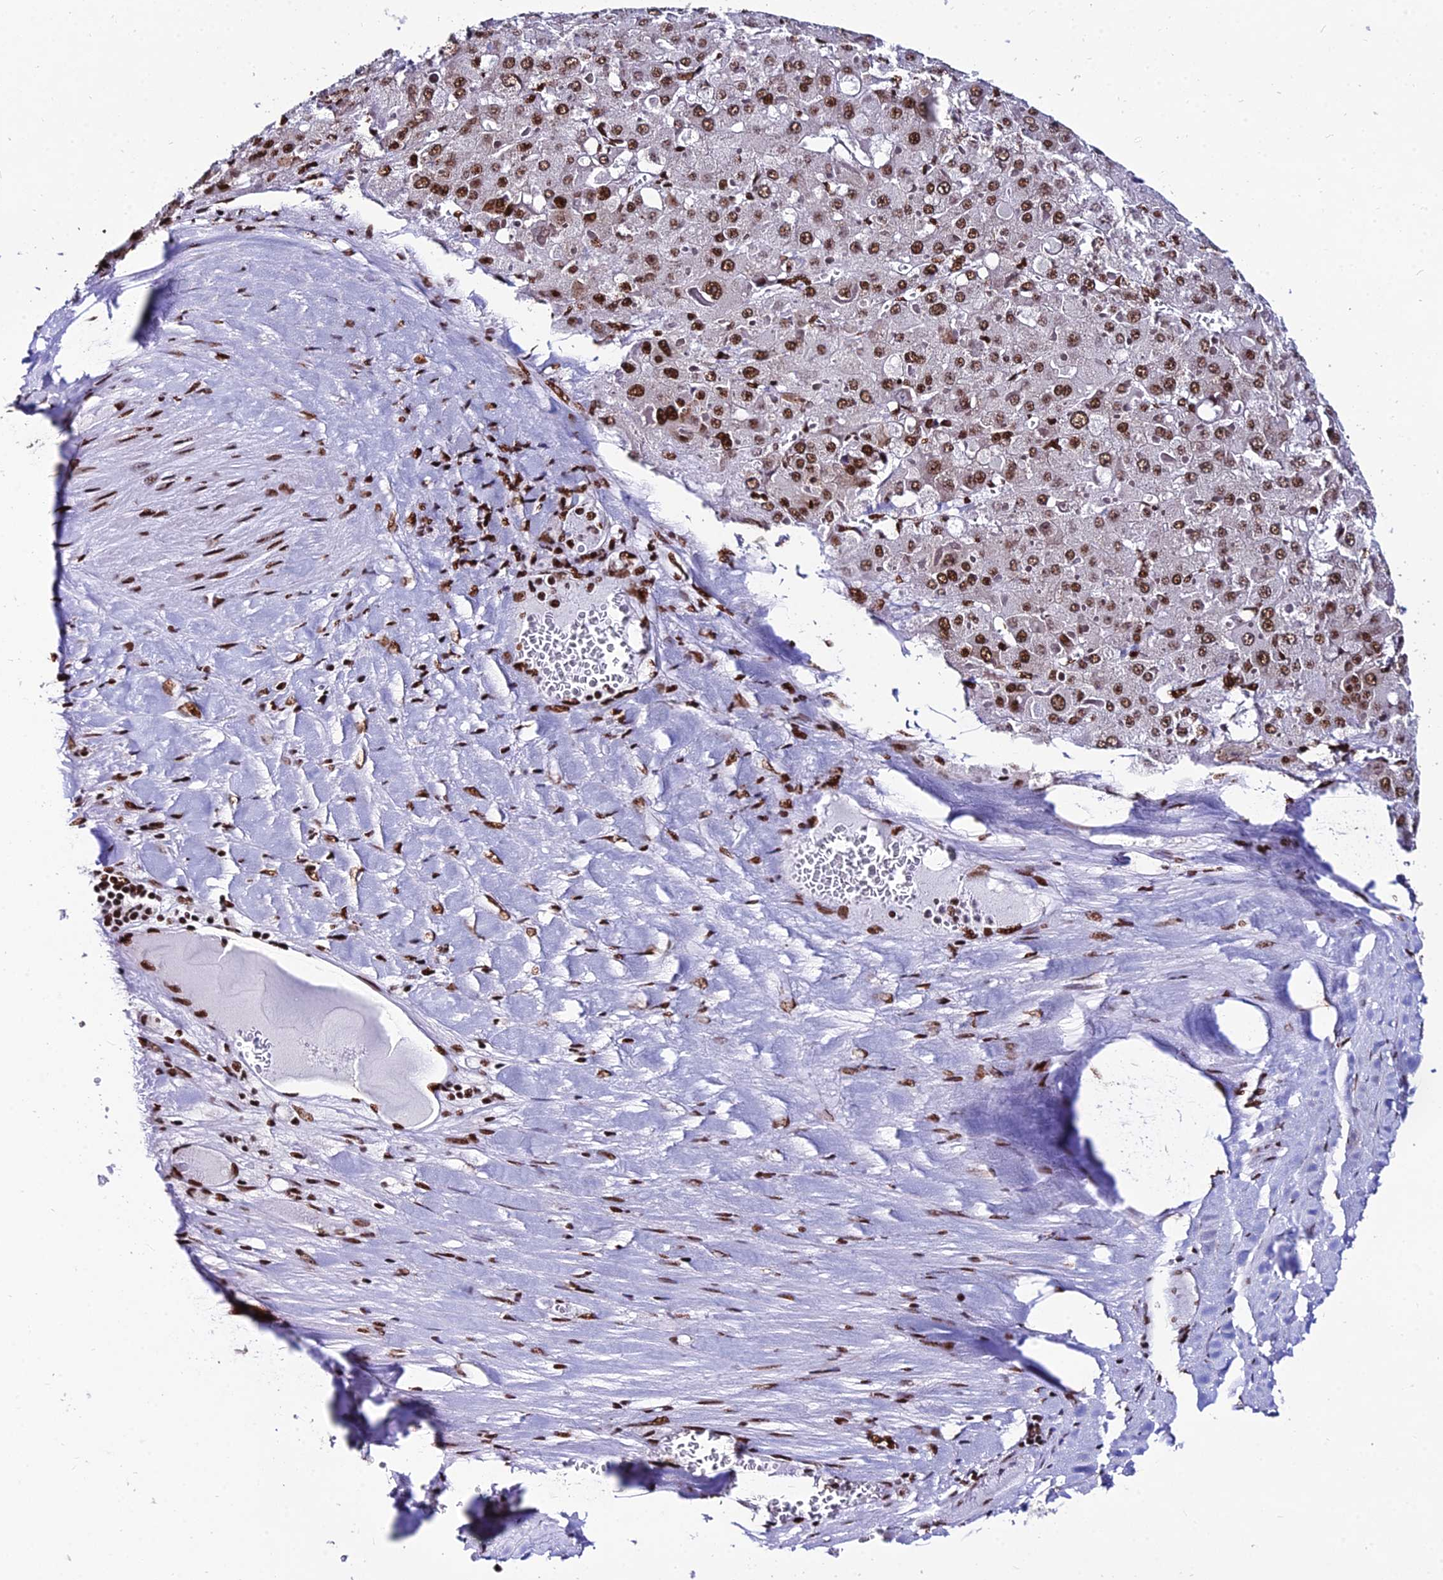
{"staining": {"intensity": "moderate", "quantity": ">75%", "location": "nuclear"}, "tissue": "liver cancer", "cell_type": "Tumor cells", "image_type": "cancer", "snomed": [{"axis": "morphology", "description": "Carcinoma, Hepatocellular, NOS"}, {"axis": "topography", "description": "Liver"}], "caption": "A medium amount of moderate nuclear expression is identified in about >75% of tumor cells in liver hepatocellular carcinoma tissue. Nuclei are stained in blue.", "gene": "HNRNPH1", "patient": {"sex": "female", "age": 73}}